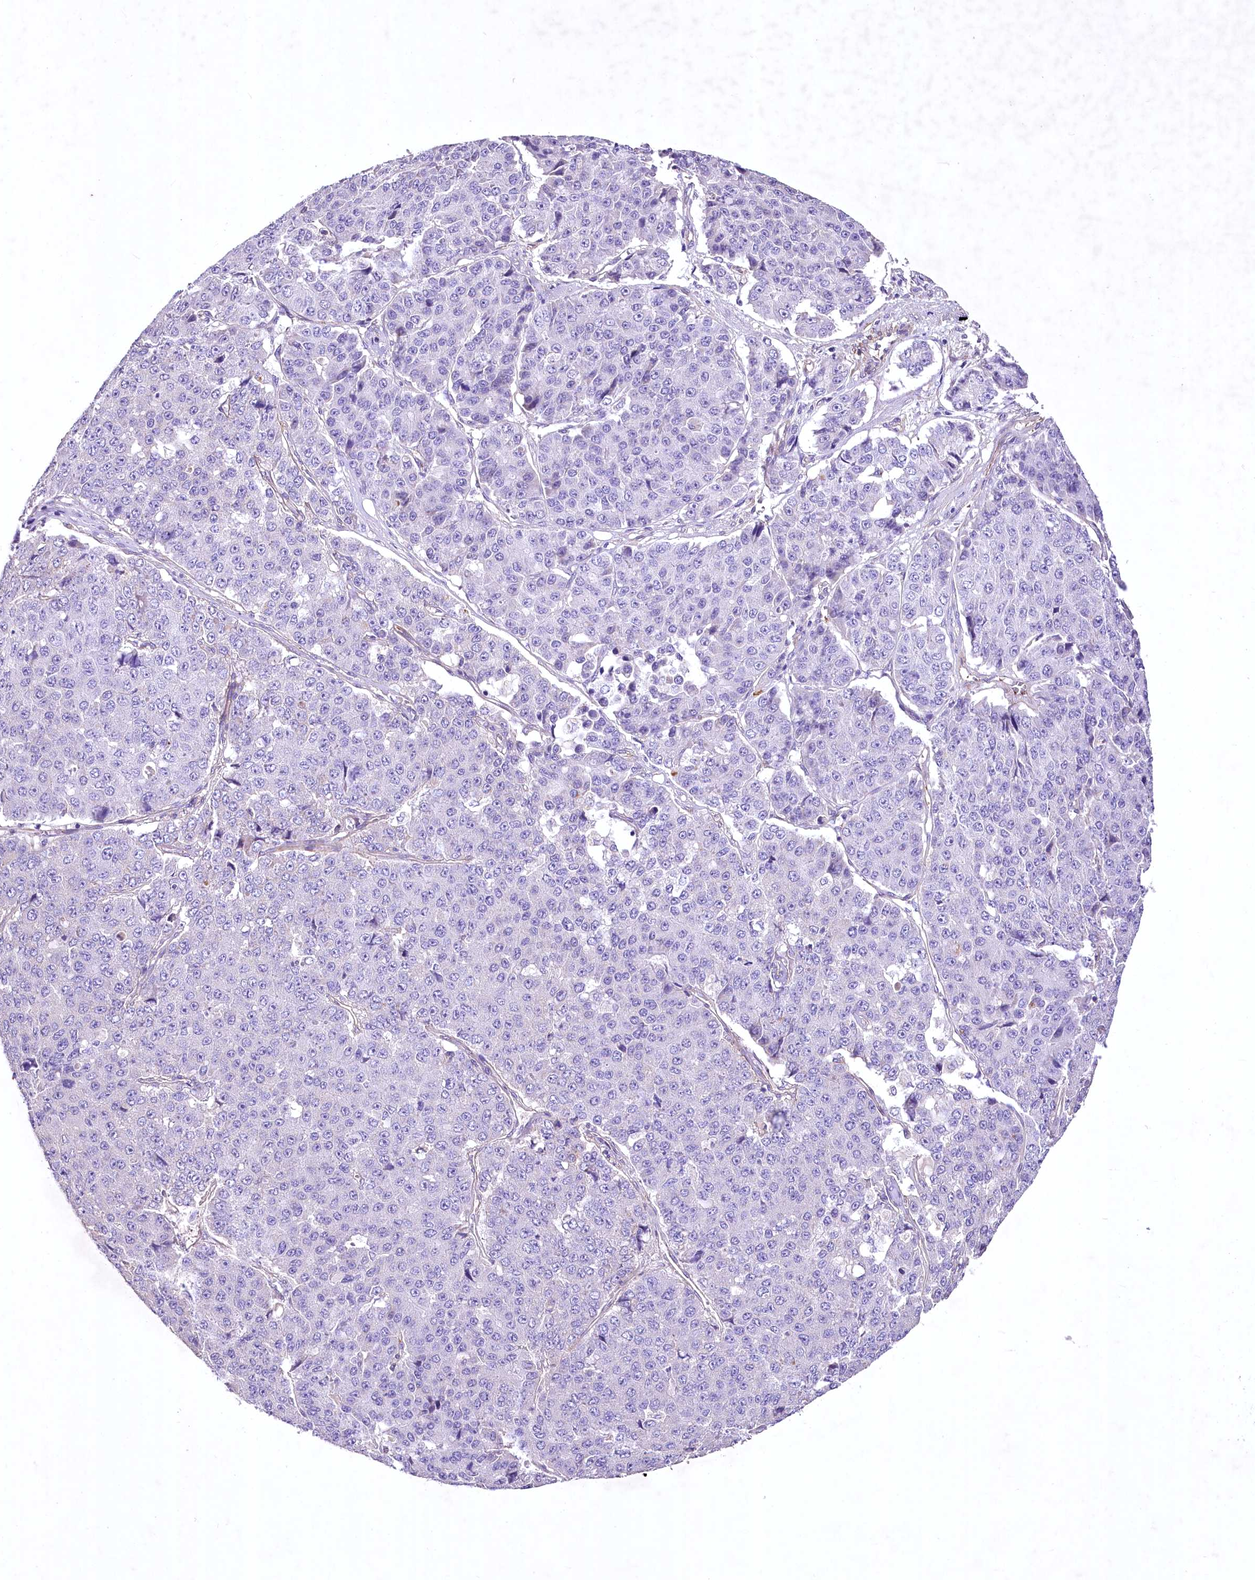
{"staining": {"intensity": "negative", "quantity": "none", "location": "none"}, "tissue": "pancreatic cancer", "cell_type": "Tumor cells", "image_type": "cancer", "snomed": [{"axis": "morphology", "description": "Adenocarcinoma, NOS"}, {"axis": "topography", "description": "Pancreas"}], "caption": "This image is of adenocarcinoma (pancreatic) stained with immunohistochemistry to label a protein in brown with the nuclei are counter-stained blue. There is no positivity in tumor cells.", "gene": "RDH16", "patient": {"sex": "male", "age": 50}}